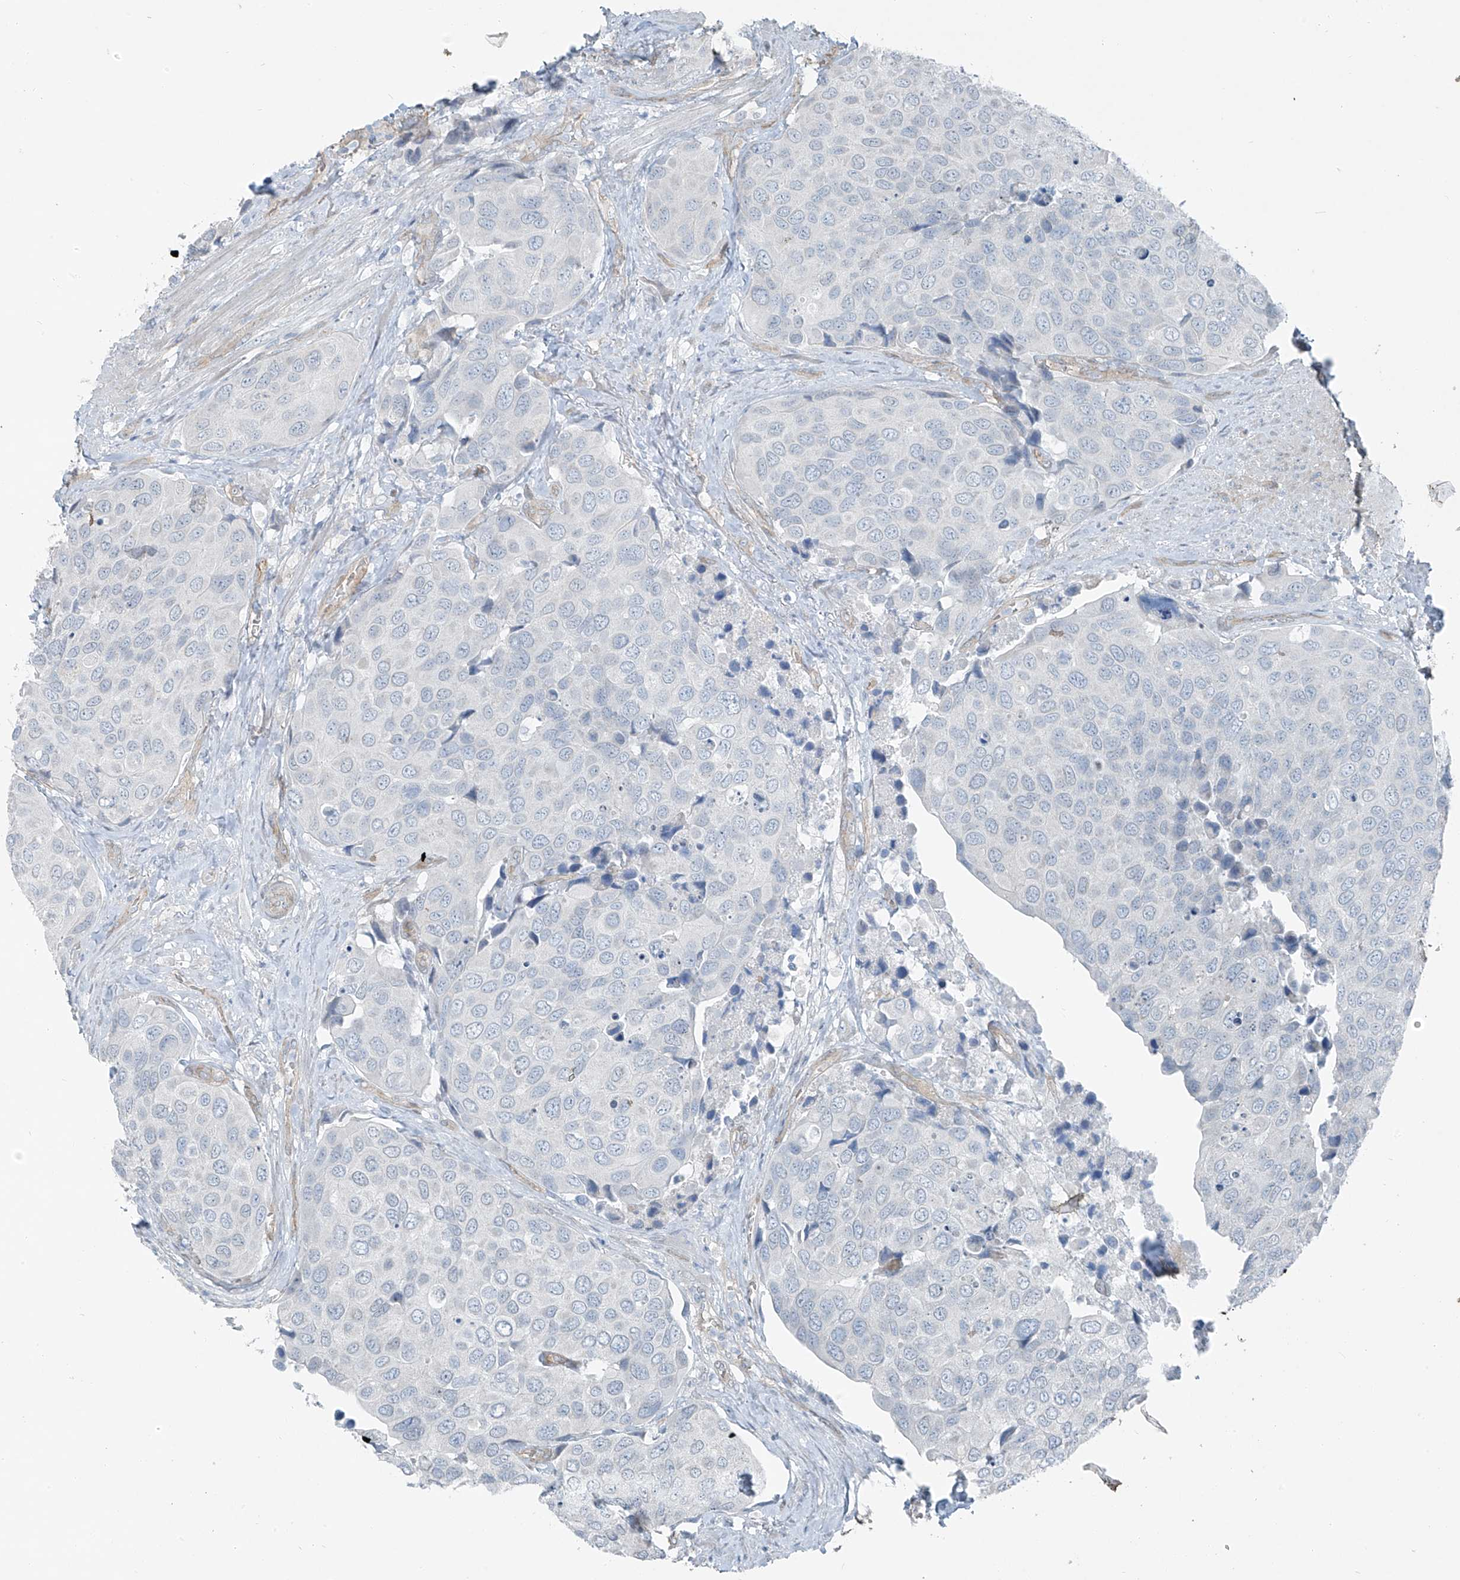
{"staining": {"intensity": "negative", "quantity": "none", "location": "none"}, "tissue": "urothelial cancer", "cell_type": "Tumor cells", "image_type": "cancer", "snomed": [{"axis": "morphology", "description": "Urothelial carcinoma, High grade"}, {"axis": "topography", "description": "Urinary bladder"}], "caption": "DAB immunohistochemical staining of human high-grade urothelial carcinoma demonstrates no significant staining in tumor cells.", "gene": "TNS2", "patient": {"sex": "male", "age": 74}}